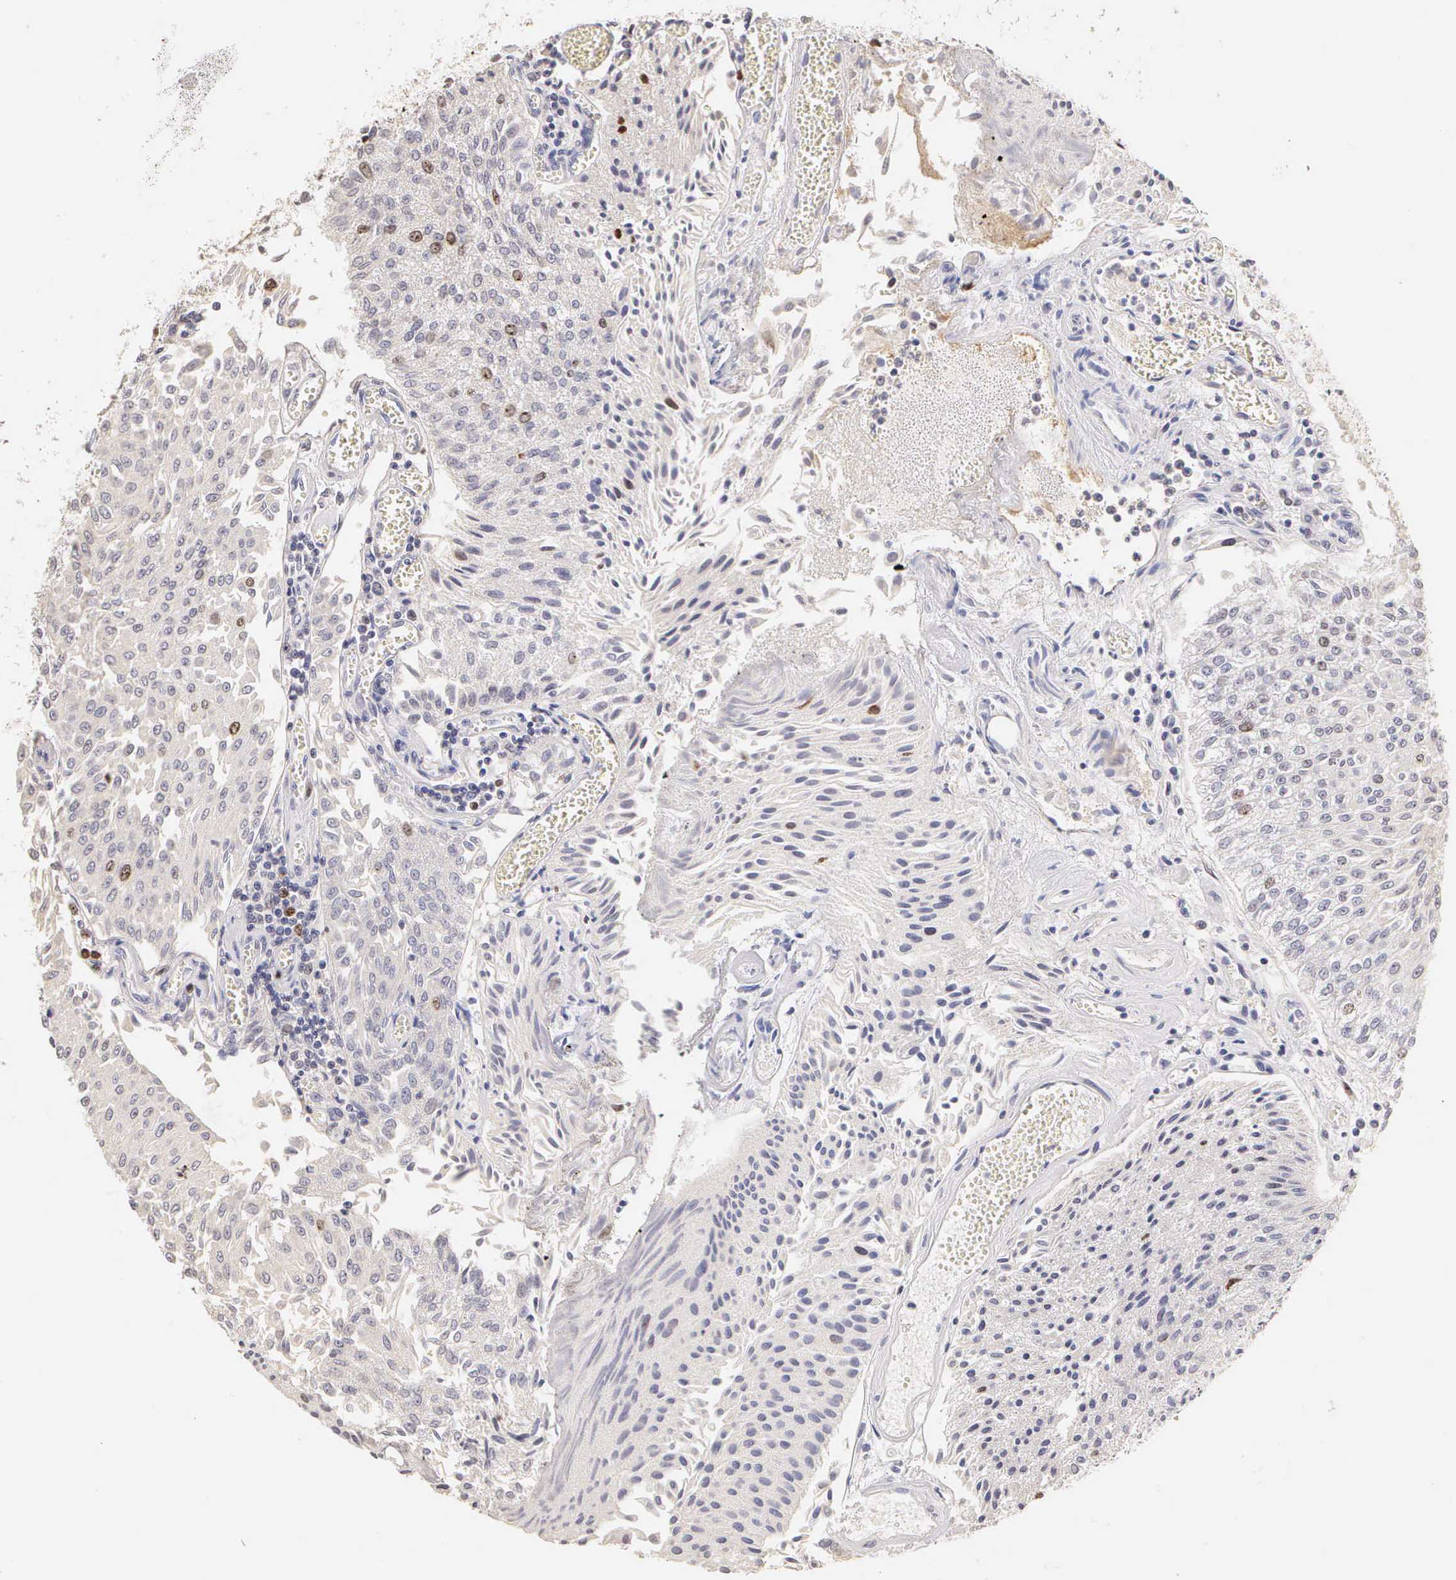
{"staining": {"intensity": "moderate", "quantity": "<25%", "location": "nuclear"}, "tissue": "urothelial cancer", "cell_type": "Tumor cells", "image_type": "cancer", "snomed": [{"axis": "morphology", "description": "Urothelial carcinoma, Low grade"}, {"axis": "topography", "description": "Urinary bladder"}], "caption": "Urothelial cancer was stained to show a protein in brown. There is low levels of moderate nuclear positivity in approximately <25% of tumor cells.", "gene": "MKI67", "patient": {"sex": "male", "age": 86}}